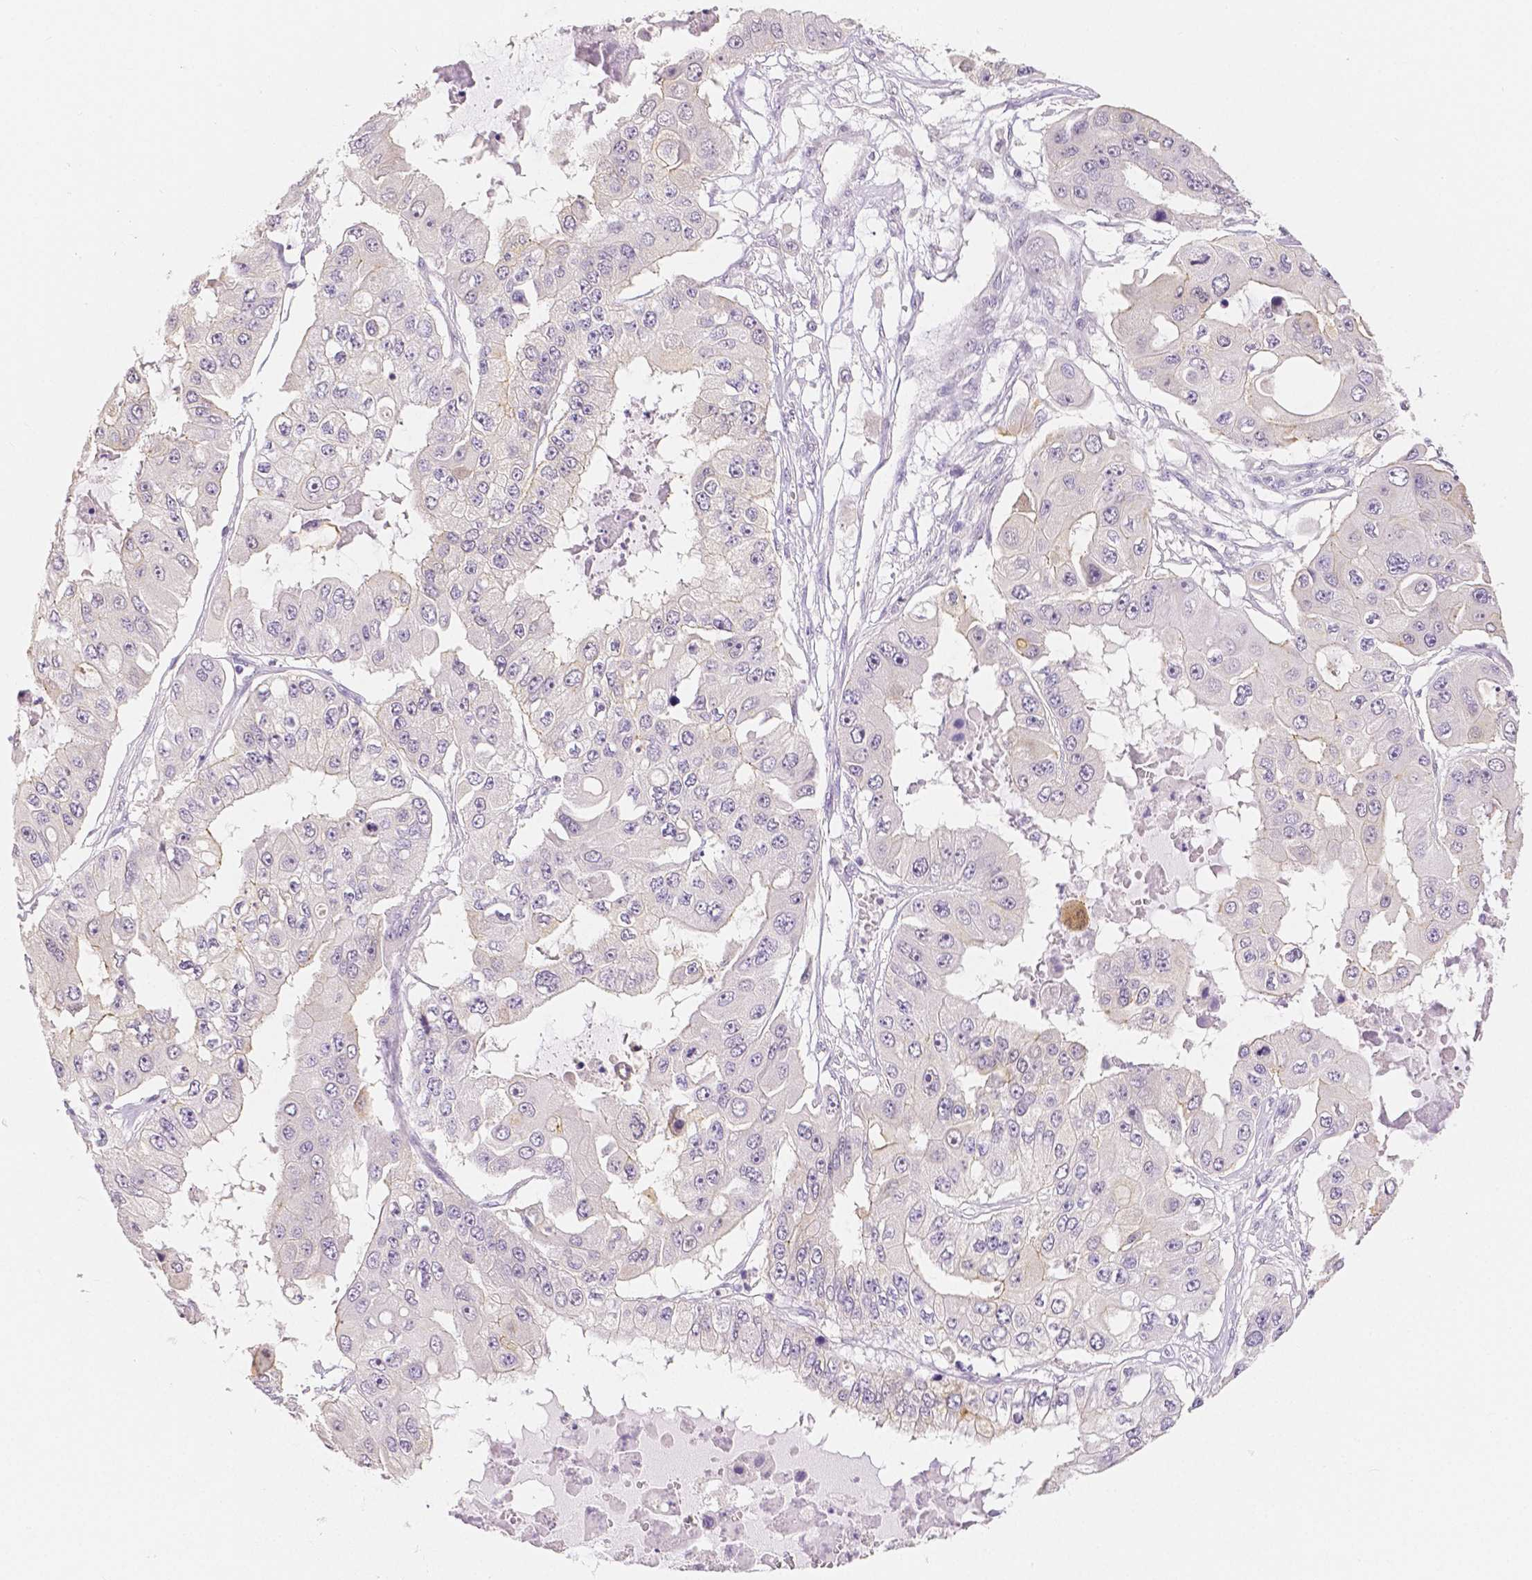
{"staining": {"intensity": "negative", "quantity": "none", "location": "none"}, "tissue": "ovarian cancer", "cell_type": "Tumor cells", "image_type": "cancer", "snomed": [{"axis": "morphology", "description": "Cystadenocarcinoma, serous, NOS"}, {"axis": "topography", "description": "Ovary"}], "caption": "IHC photomicrograph of neoplastic tissue: ovarian cancer (serous cystadenocarcinoma) stained with DAB (3,3'-diaminobenzidine) reveals no significant protein staining in tumor cells. (Immunohistochemistry, brightfield microscopy, high magnification).", "gene": "OCLN", "patient": {"sex": "female", "age": 56}}